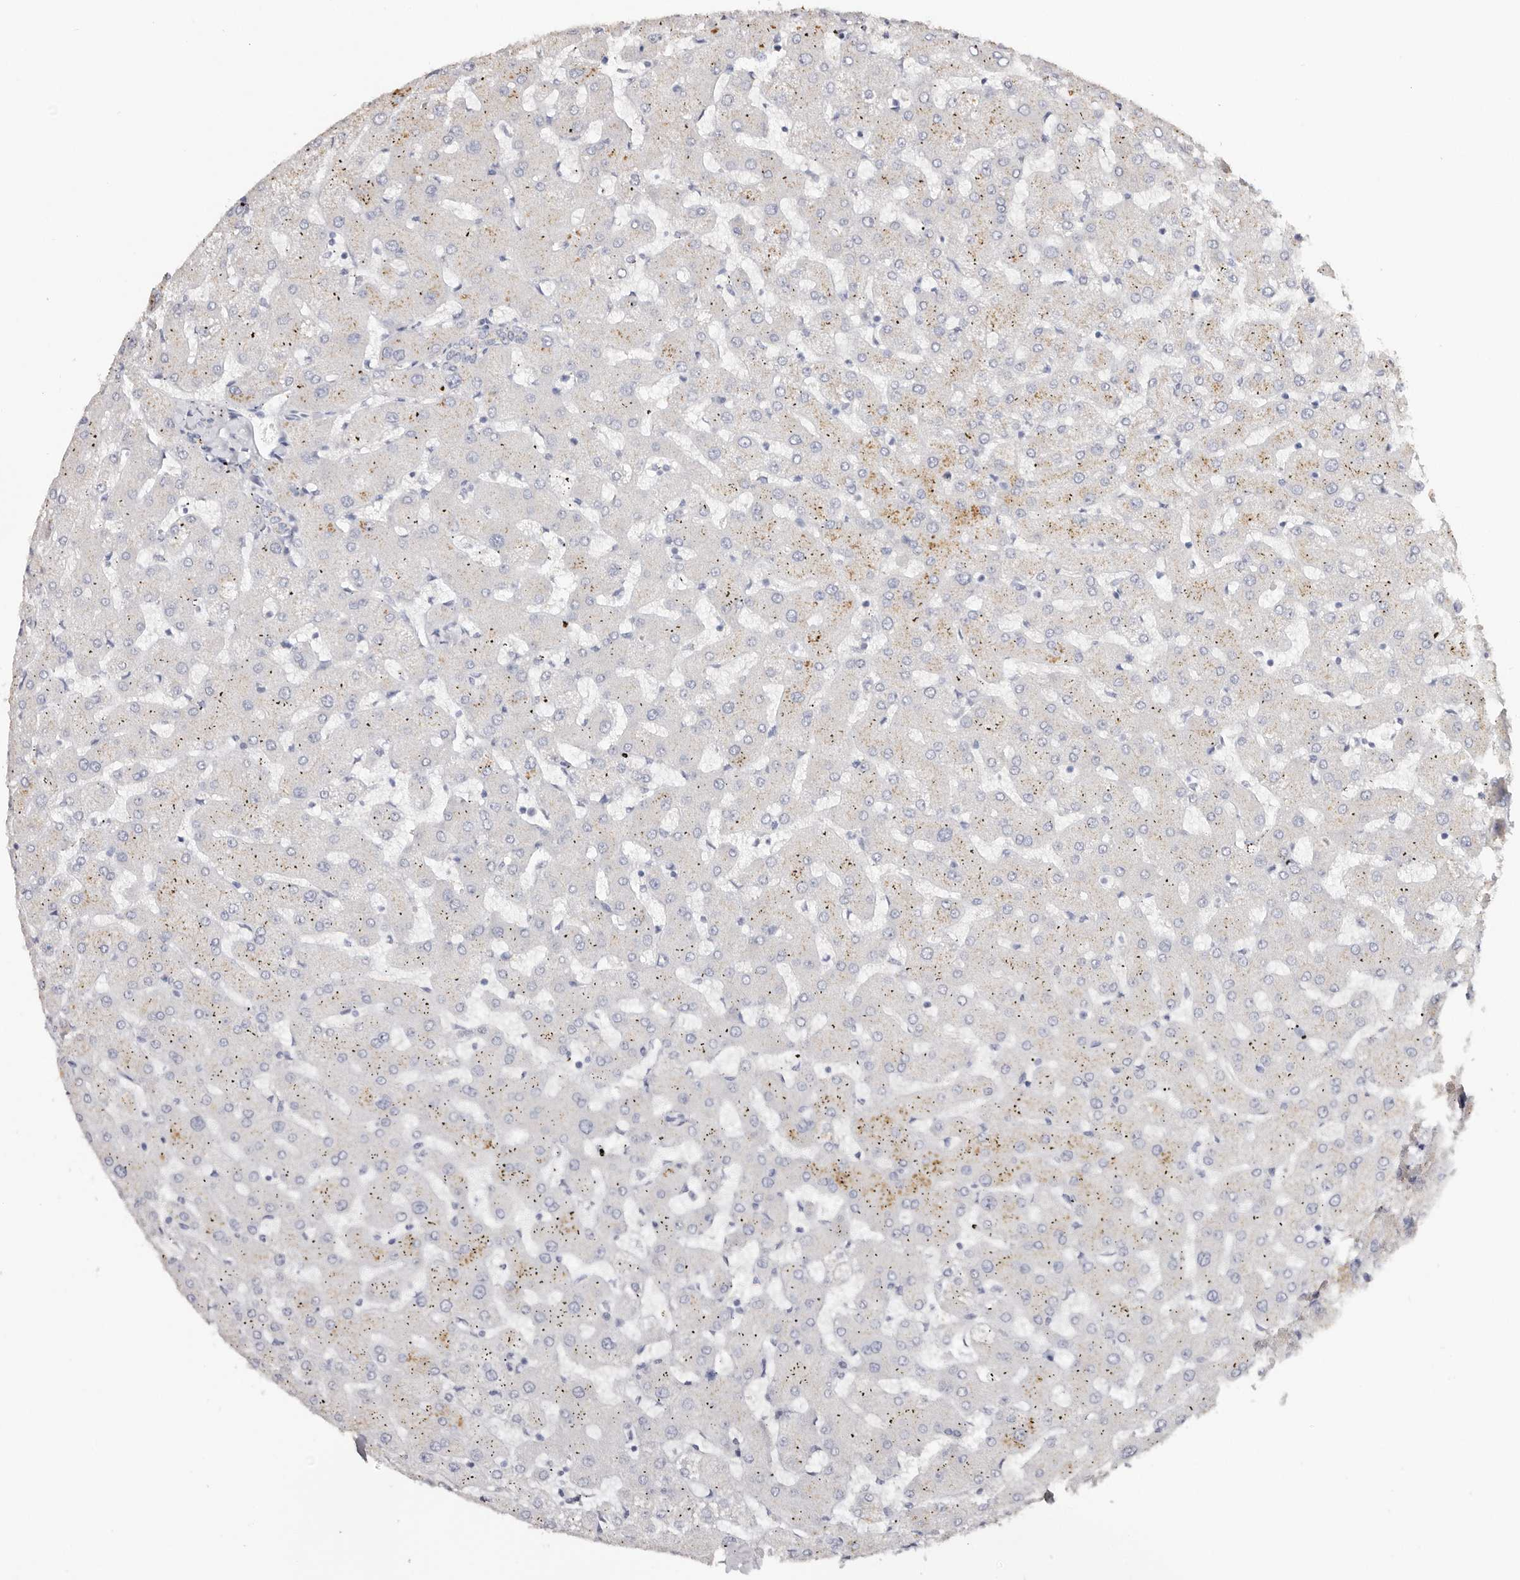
{"staining": {"intensity": "negative", "quantity": "none", "location": "none"}, "tissue": "liver", "cell_type": "Cholangiocytes", "image_type": "normal", "snomed": [{"axis": "morphology", "description": "Normal tissue, NOS"}, {"axis": "topography", "description": "Liver"}], "caption": "An image of liver stained for a protein demonstrates no brown staining in cholangiocytes. (IHC, brightfield microscopy, high magnification).", "gene": "LGALS7B", "patient": {"sex": "female", "age": 63}}